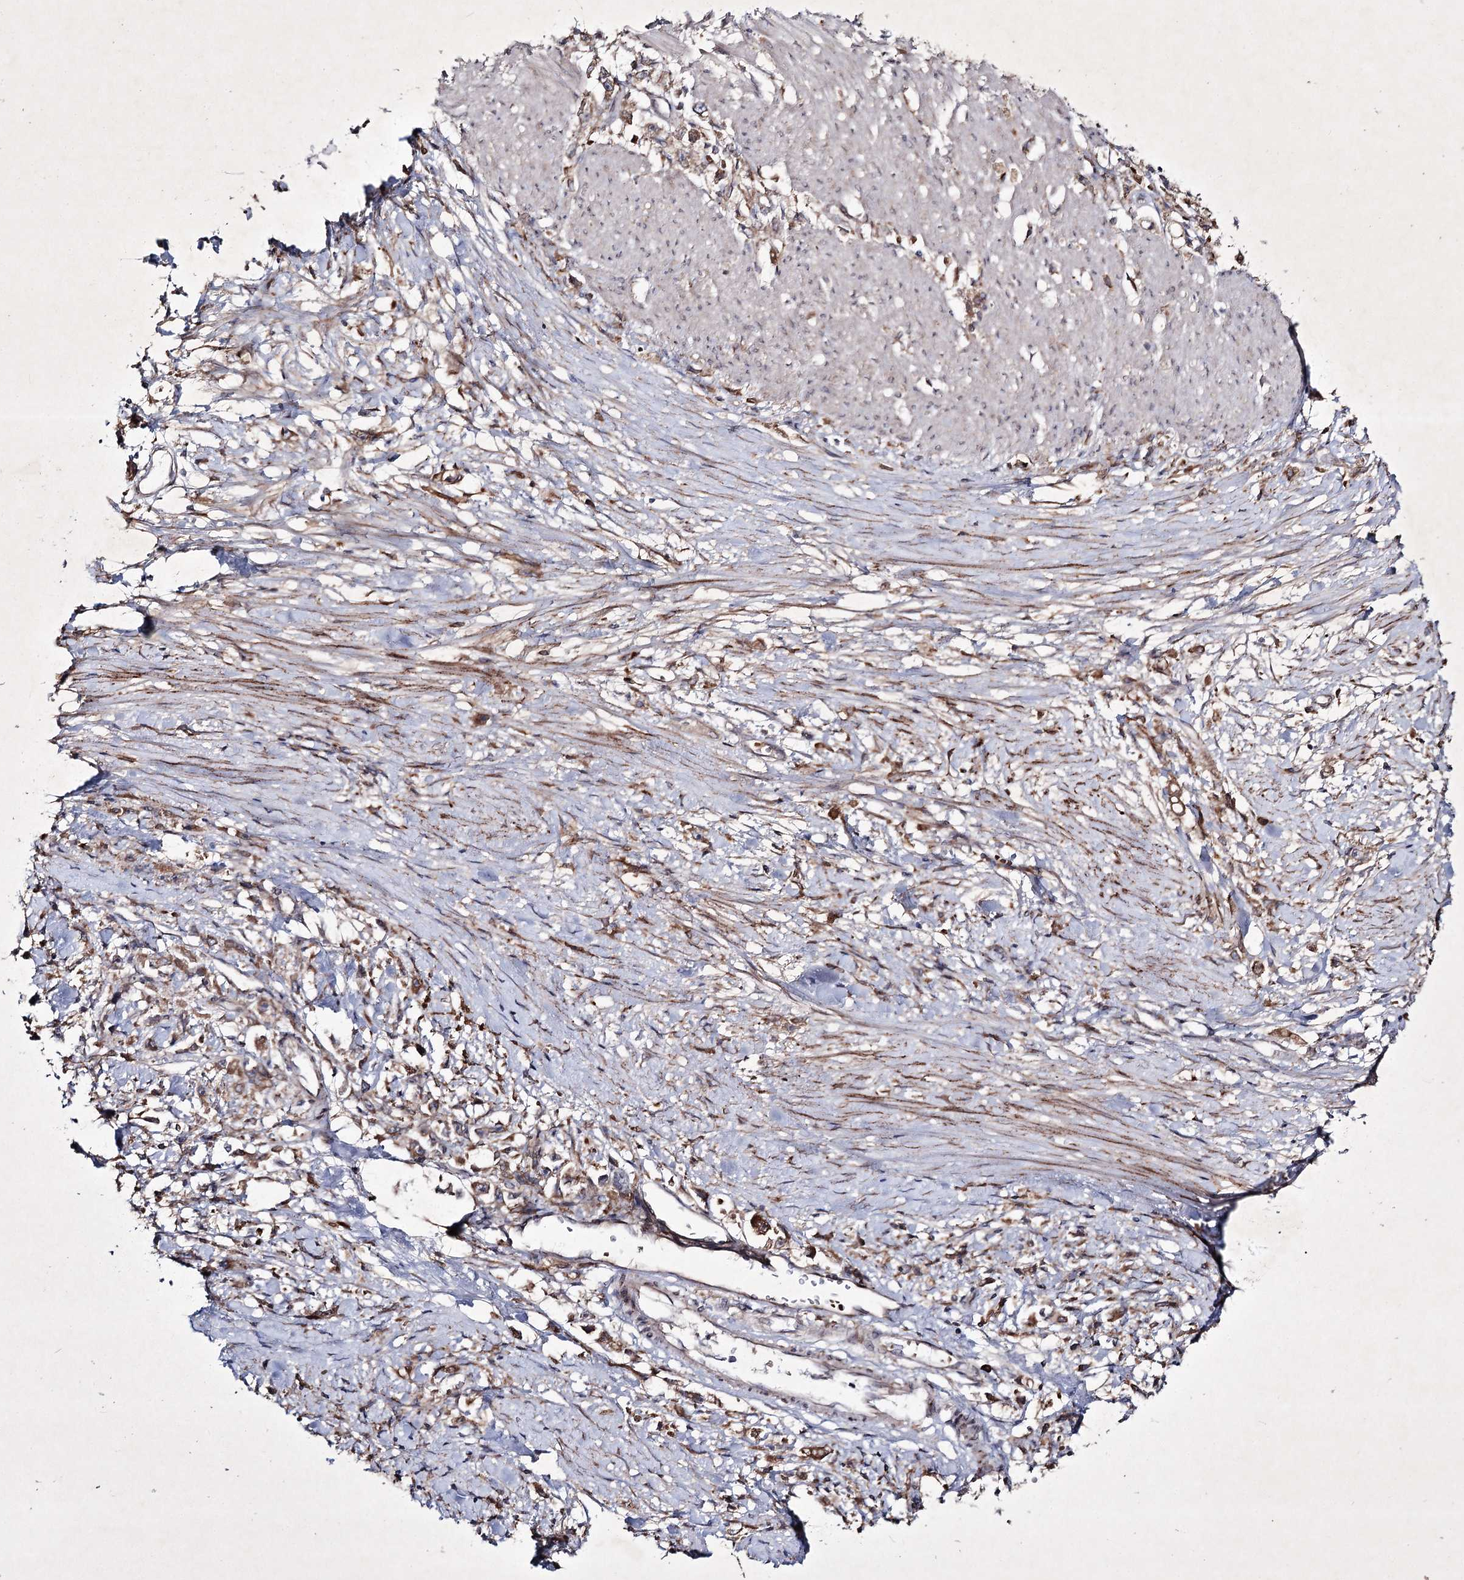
{"staining": {"intensity": "moderate", "quantity": ">75%", "location": "cytoplasmic/membranous"}, "tissue": "stomach cancer", "cell_type": "Tumor cells", "image_type": "cancer", "snomed": [{"axis": "morphology", "description": "Adenocarcinoma, NOS"}, {"axis": "topography", "description": "Stomach"}], "caption": "Moderate cytoplasmic/membranous expression for a protein is present in approximately >75% of tumor cells of stomach adenocarcinoma using IHC.", "gene": "ALG9", "patient": {"sex": "female", "age": 59}}